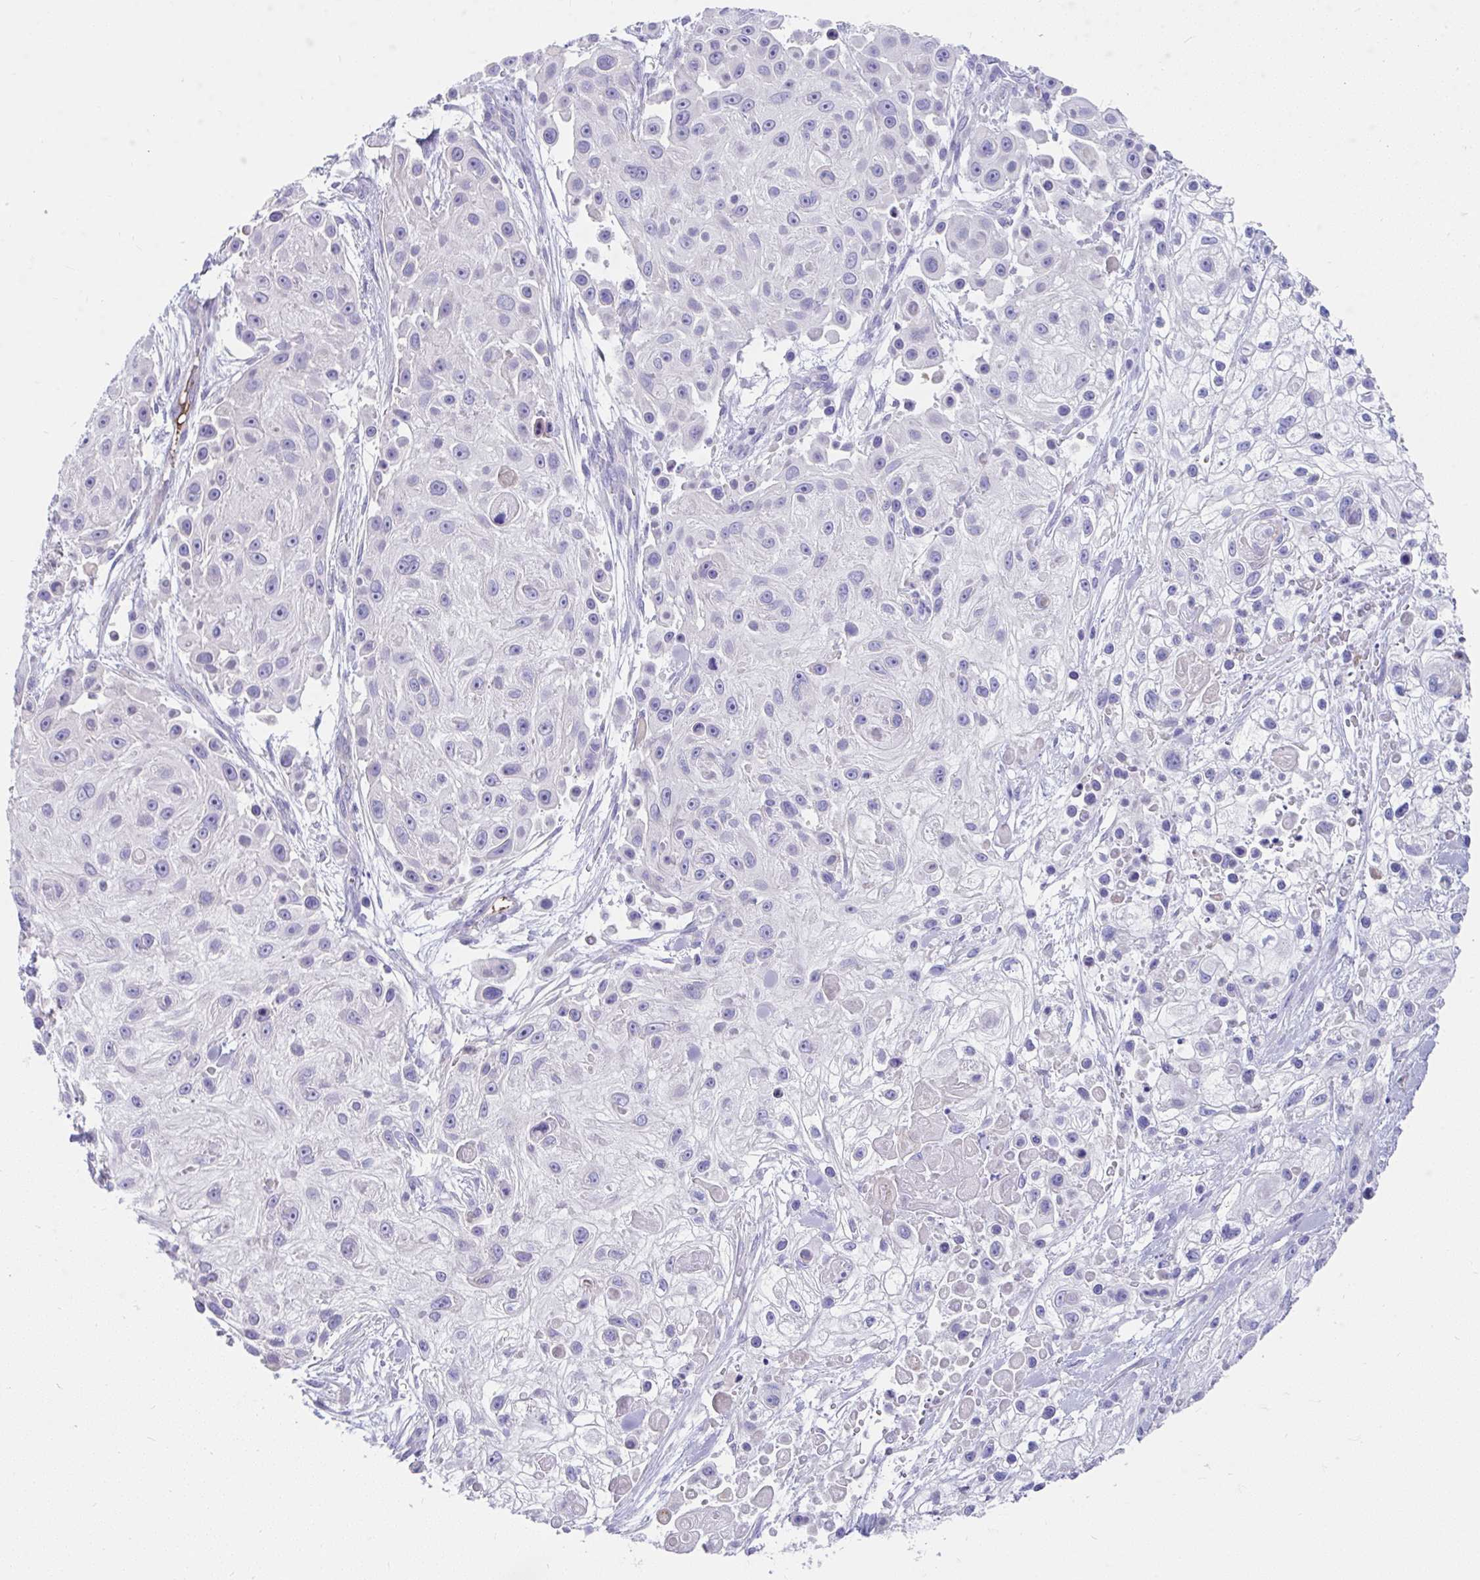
{"staining": {"intensity": "negative", "quantity": "none", "location": "none"}, "tissue": "skin cancer", "cell_type": "Tumor cells", "image_type": "cancer", "snomed": [{"axis": "morphology", "description": "Squamous cell carcinoma, NOS"}, {"axis": "topography", "description": "Skin"}], "caption": "High magnification brightfield microscopy of skin cancer stained with DAB (brown) and counterstained with hematoxylin (blue): tumor cells show no significant staining.", "gene": "CCSAP", "patient": {"sex": "male", "age": 67}}